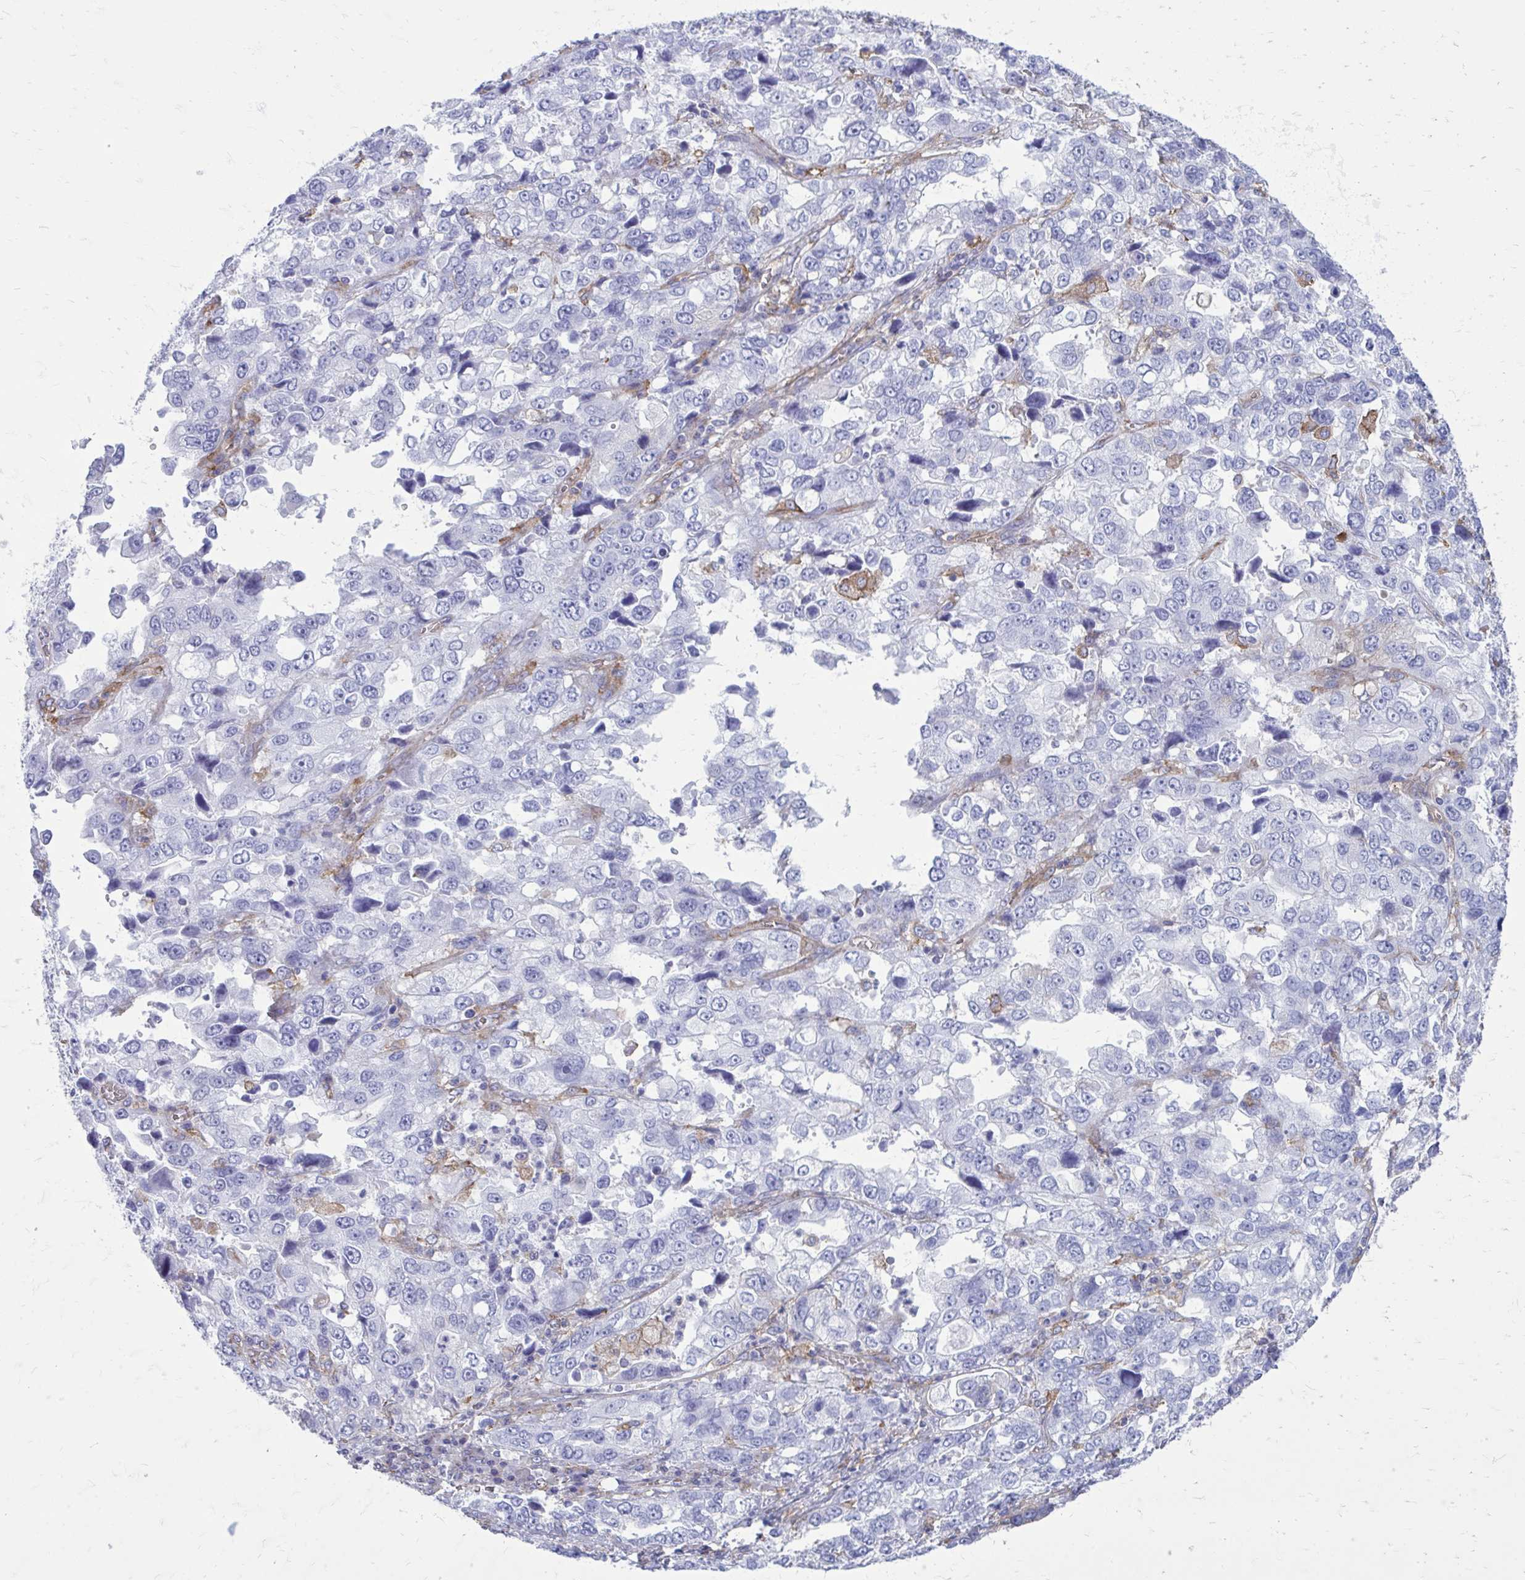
{"staining": {"intensity": "negative", "quantity": "none", "location": "none"}, "tissue": "stomach cancer", "cell_type": "Tumor cells", "image_type": "cancer", "snomed": [{"axis": "morphology", "description": "Adenocarcinoma, NOS"}, {"axis": "topography", "description": "Stomach, upper"}], "caption": "IHC image of stomach cancer (adenocarcinoma) stained for a protein (brown), which demonstrates no positivity in tumor cells. (DAB immunohistochemistry (IHC), high magnification).", "gene": "CLTA", "patient": {"sex": "female", "age": 81}}